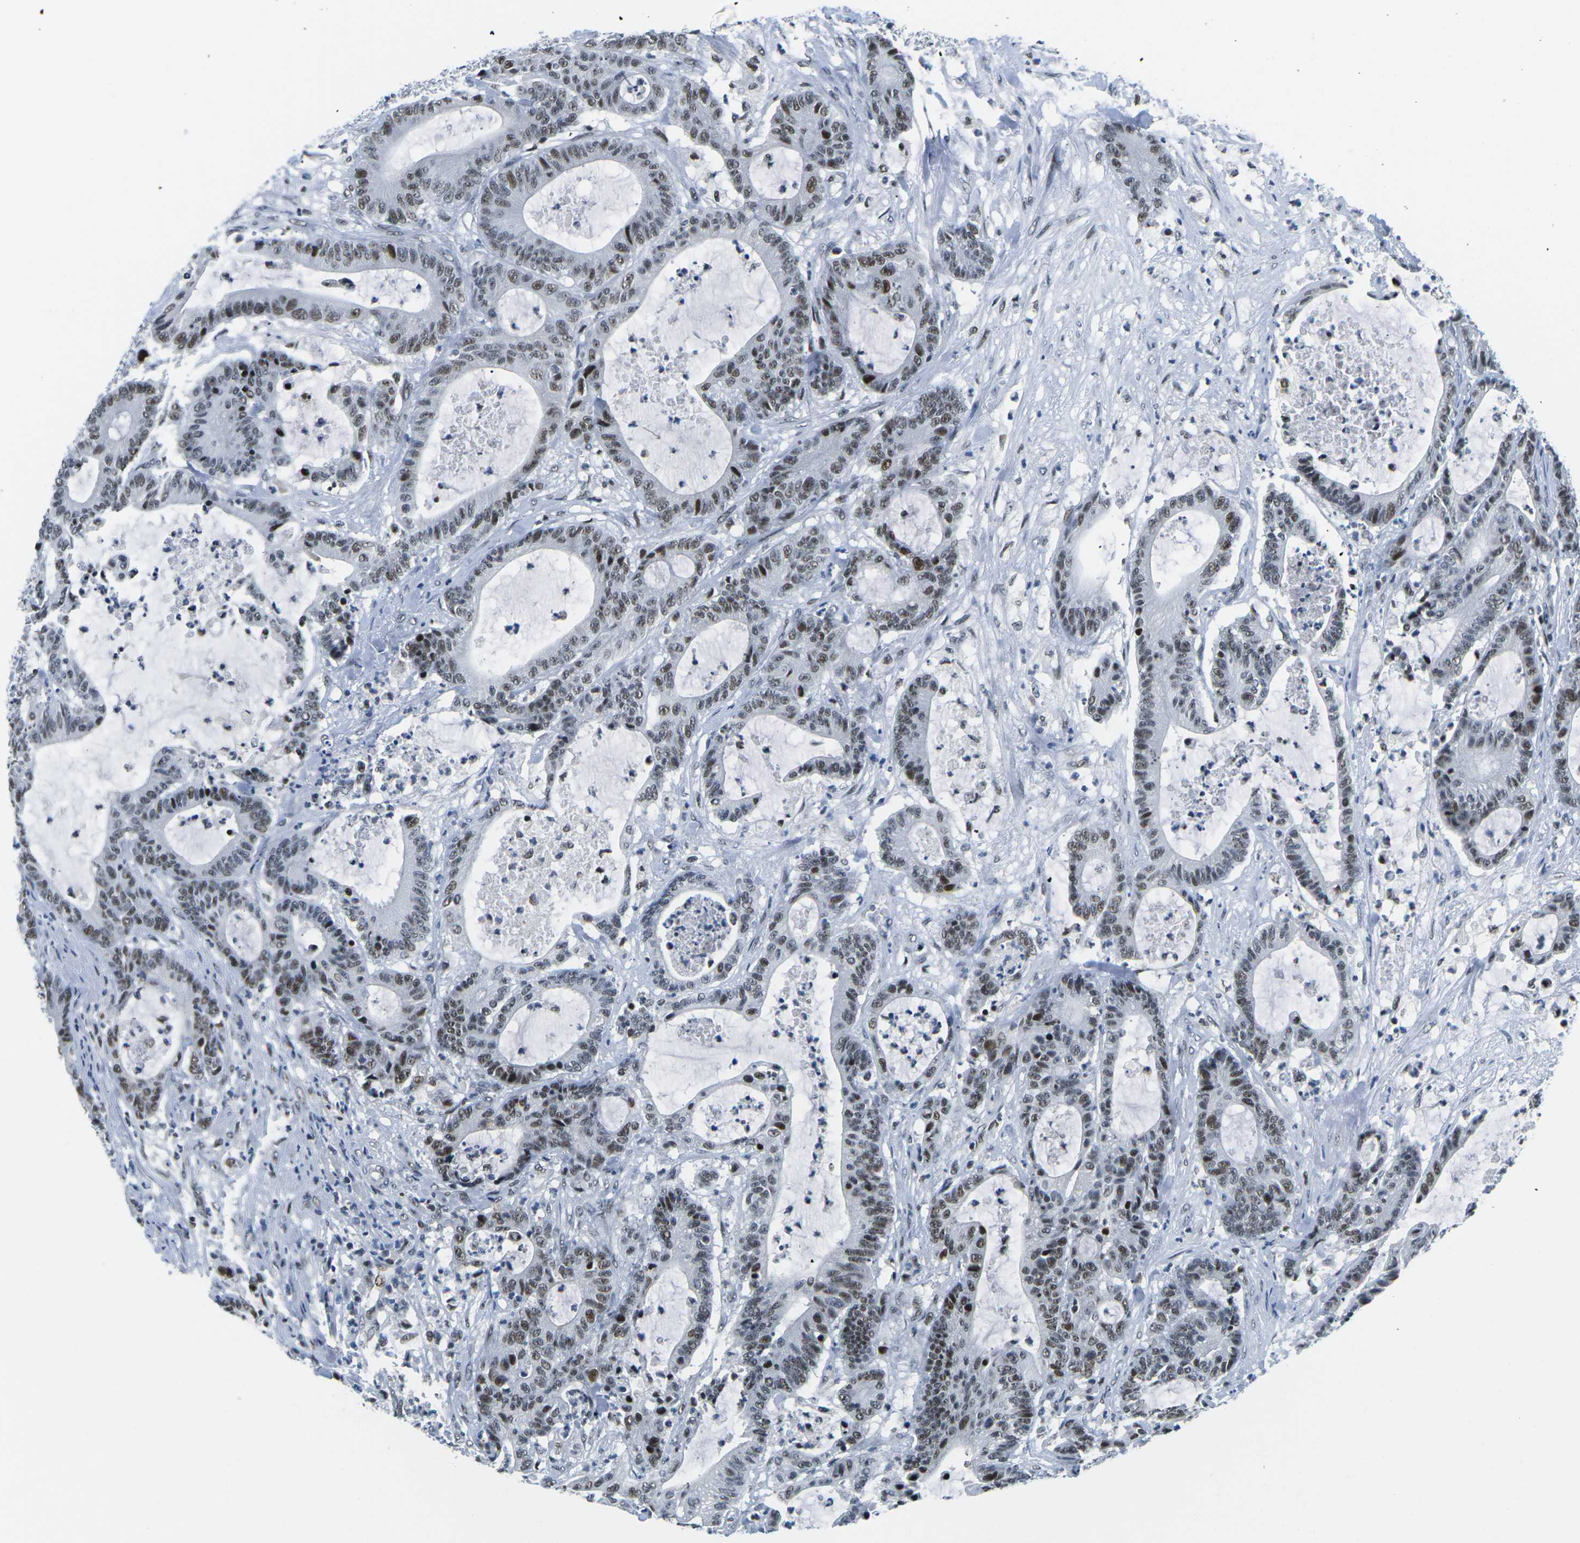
{"staining": {"intensity": "moderate", "quantity": "<25%", "location": "nuclear"}, "tissue": "colorectal cancer", "cell_type": "Tumor cells", "image_type": "cancer", "snomed": [{"axis": "morphology", "description": "Adenocarcinoma, NOS"}, {"axis": "topography", "description": "Colon"}], "caption": "Immunohistochemical staining of colorectal cancer (adenocarcinoma) shows low levels of moderate nuclear protein expression in approximately <25% of tumor cells. (IHC, brightfield microscopy, high magnification).", "gene": "PRPF8", "patient": {"sex": "female", "age": 84}}